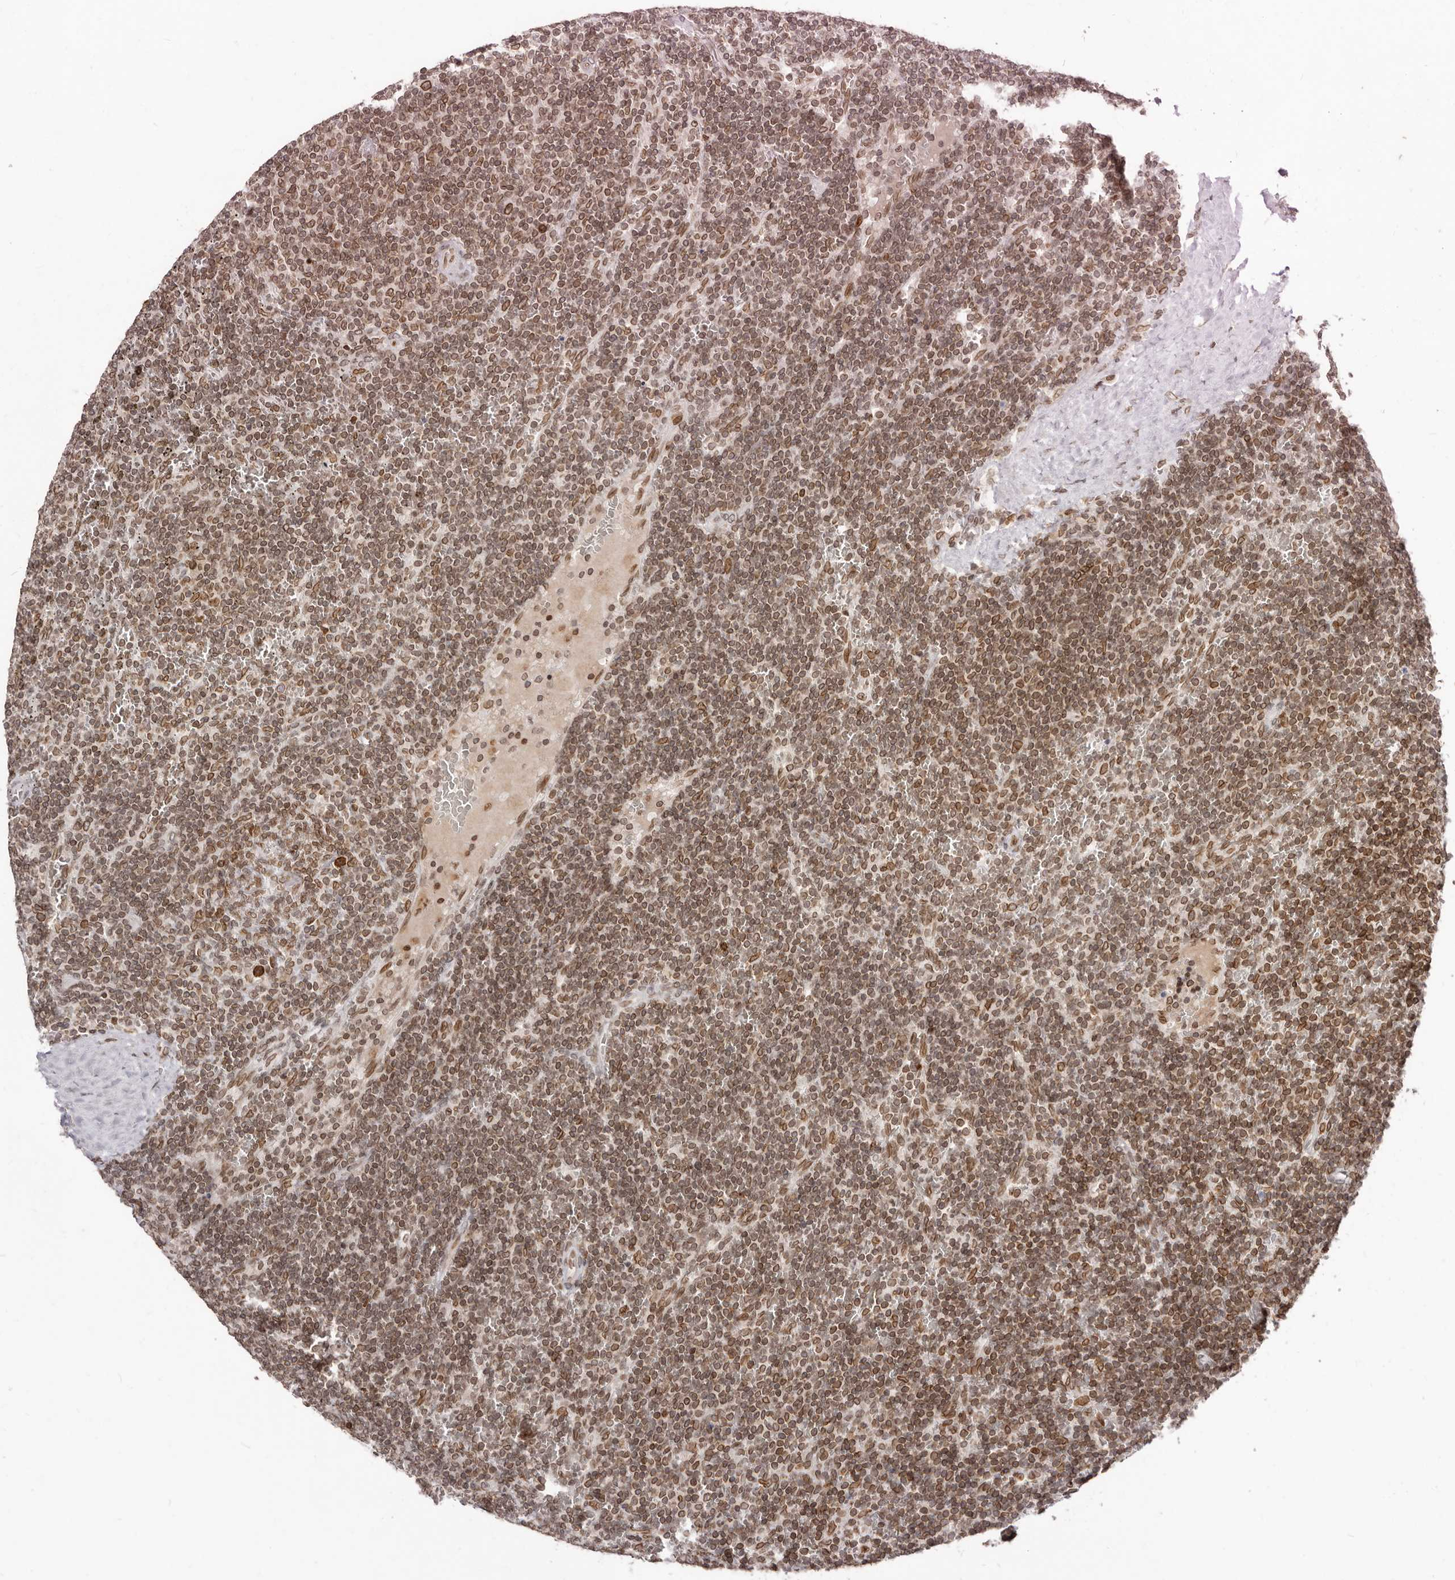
{"staining": {"intensity": "moderate", "quantity": ">75%", "location": "cytoplasmic/membranous,nuclear"}, "tissue": "lymphoma", "cell_type": "Tumor cells", "image_type": "cancer", "snomed": [{"axis": "morphology", "description": "Malignant lymphoma, non-Hodgkin's type, Low grade"}, {"axis": "topography", "description": "Spleen"}], "caption": "Immunohistochemical staining of human lymphoma exhibits medium levels of moderate cytoplasmic/membranous and nuclear expression in about >75% of tumor cells.", "gene": "NUP153", "patient": {"sex": "female", "age": 50}}